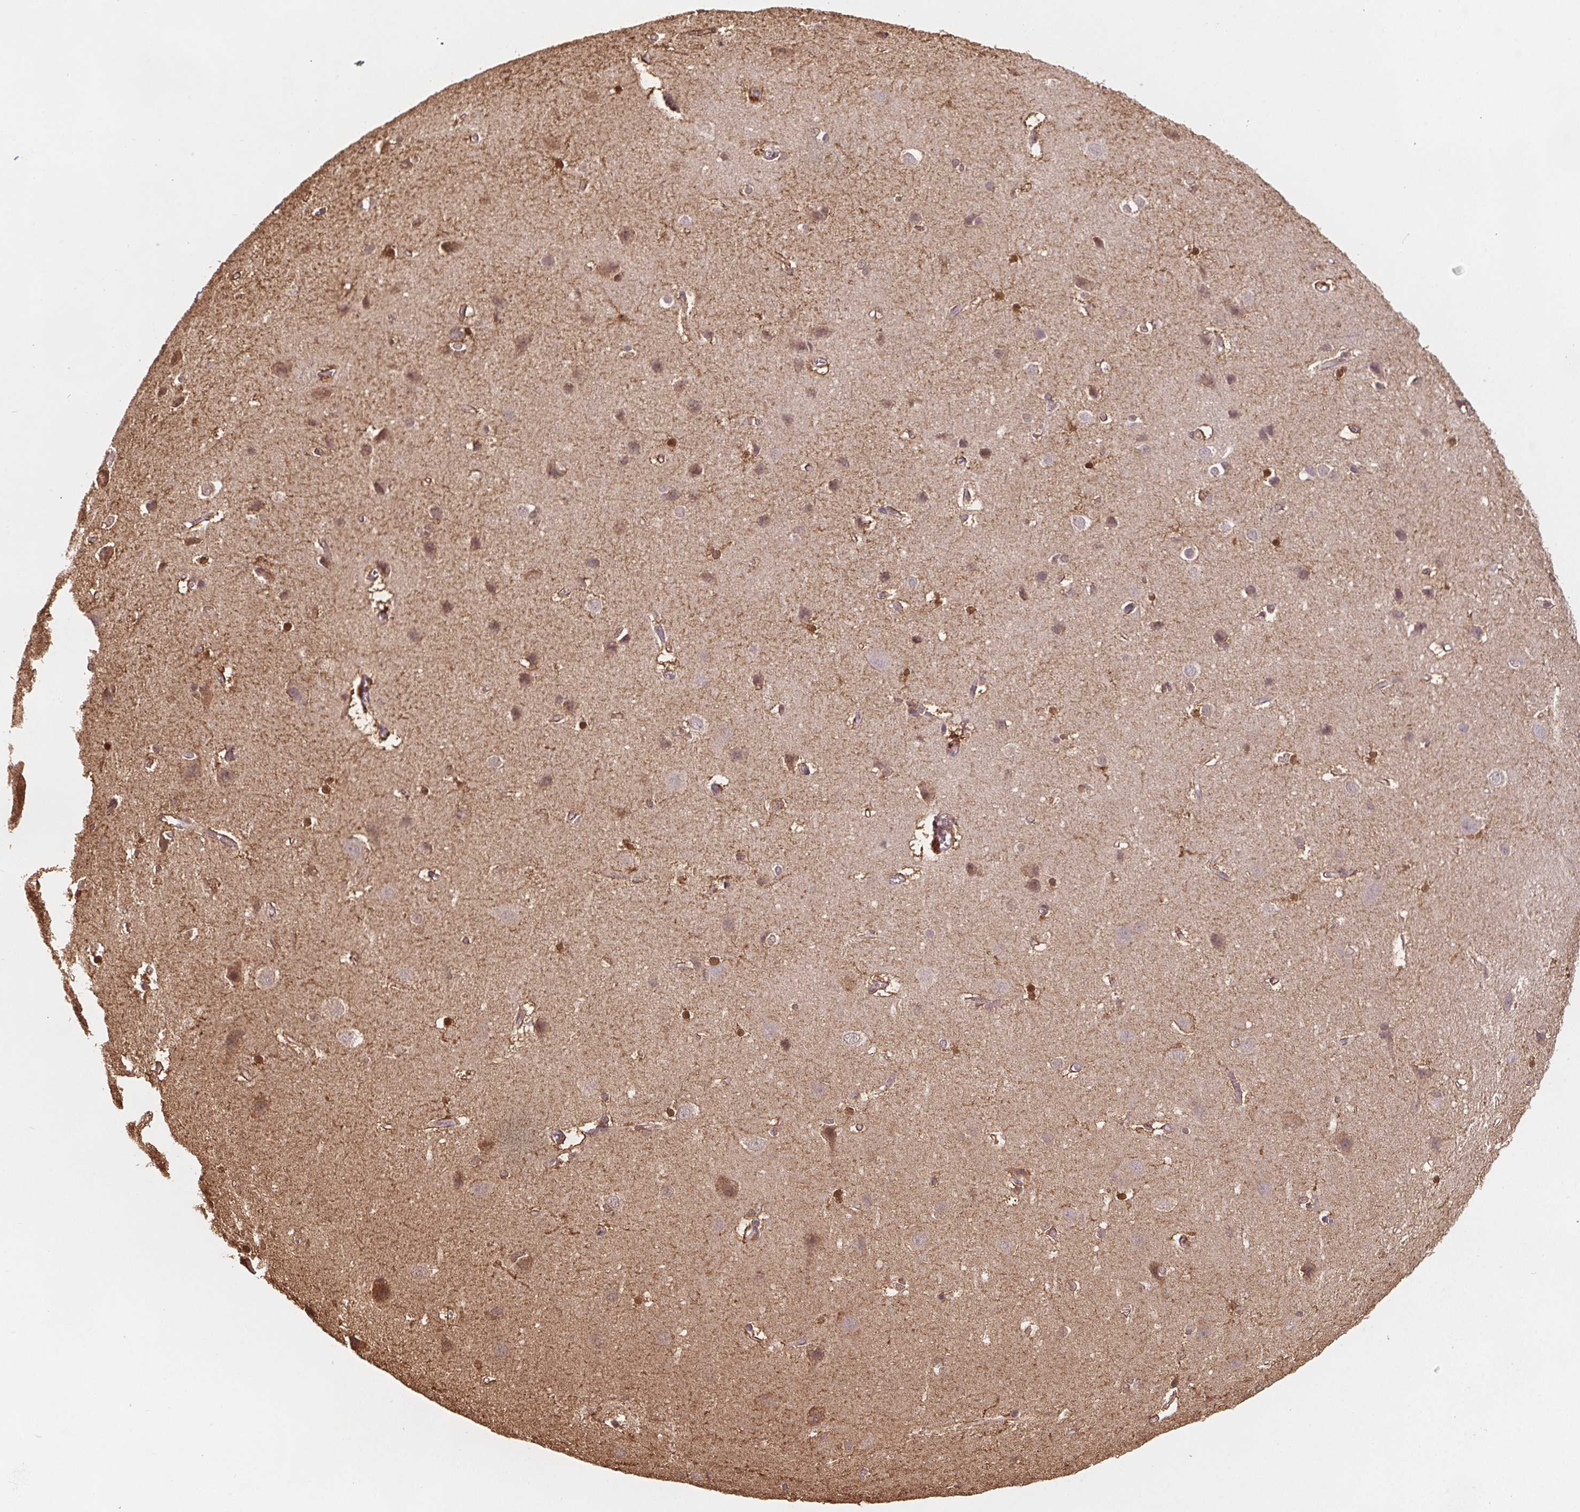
{"staining": {"intensity": "moderate", "quantity": ">75%", "location": "cytoplasmic/membranous,nuclear"}, "tissue": "cerebral cortex", "cell_type": "Endothelial cells", "image_type": "normal", "snomed": [{"axis": "morphology", "description": "Normal tissue, NOS"}, {"axis": "topography", "description": "Cerebral cortex"}], "caption": "Endothelial cells show medium levels of moderate cytoplasmic/membranous,nuclear positivity in approximately >75% of cells in normal human cerebral cortex. (brown staining indicates protein expression, while blue staining denotes nuclei).", "gene": "ENO1", "patient": {"sex": "male", "age": 37}}